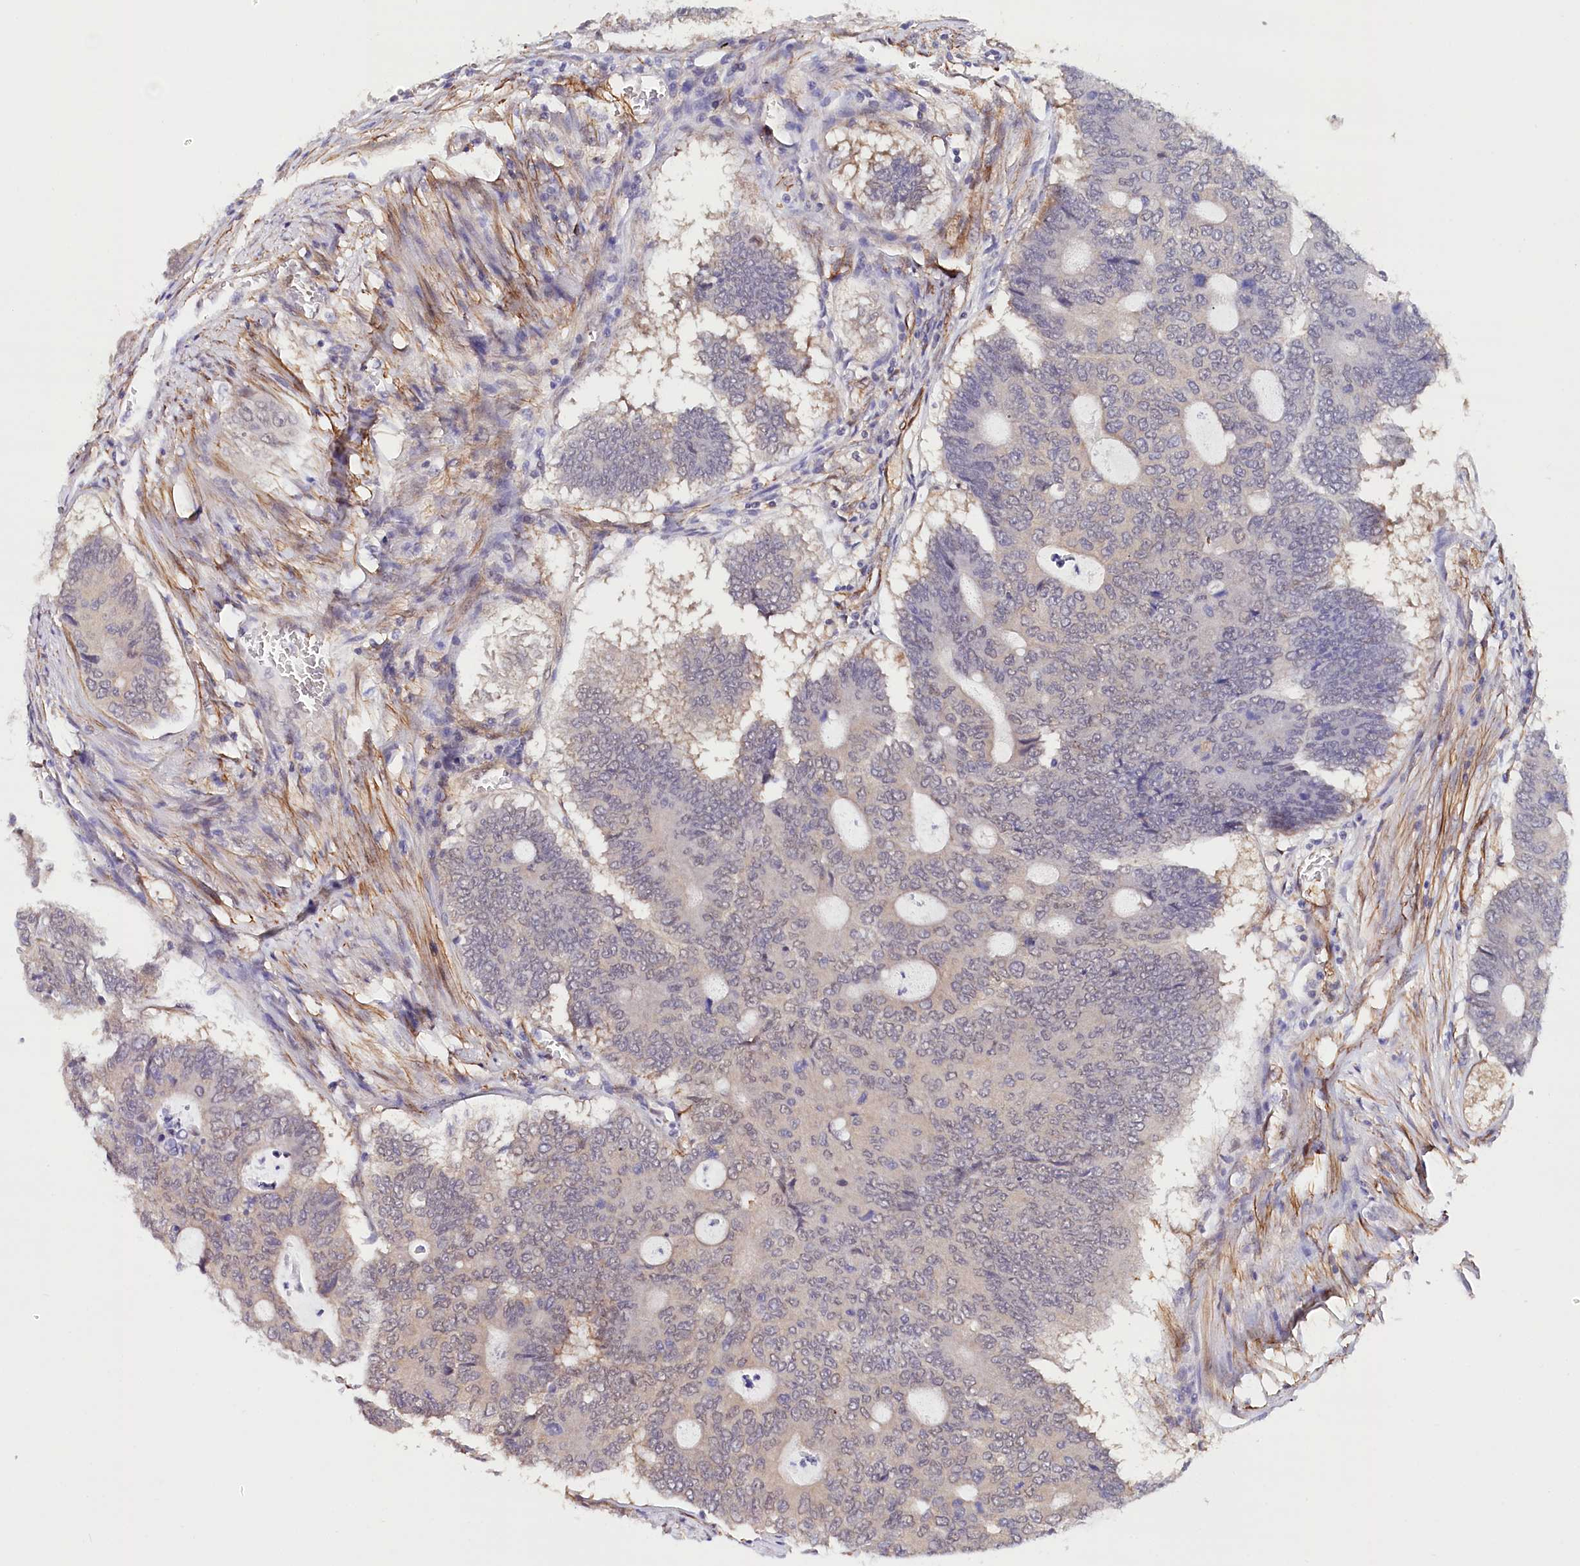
{"staining": {"intensity": "moderate", "quantity": "<25%", "location": "nuclear"}, "tissue": "colorectal cancer", "cell_type": "Tumor cells", "image_type": "cancer", "snomed": [{"axis": "morphology", "description": "Adenocarcinoma, NOS"}, {"axis": "topography", "description": "Colon"}], "caption": "Adenocarcinoma (colorectal) stained with a brown dye shows moderate nuclear positive positivity in about <25% of tumor cells.", "gene": "PPP2R5B", "patient": {"sex": "male", "age": 87}}